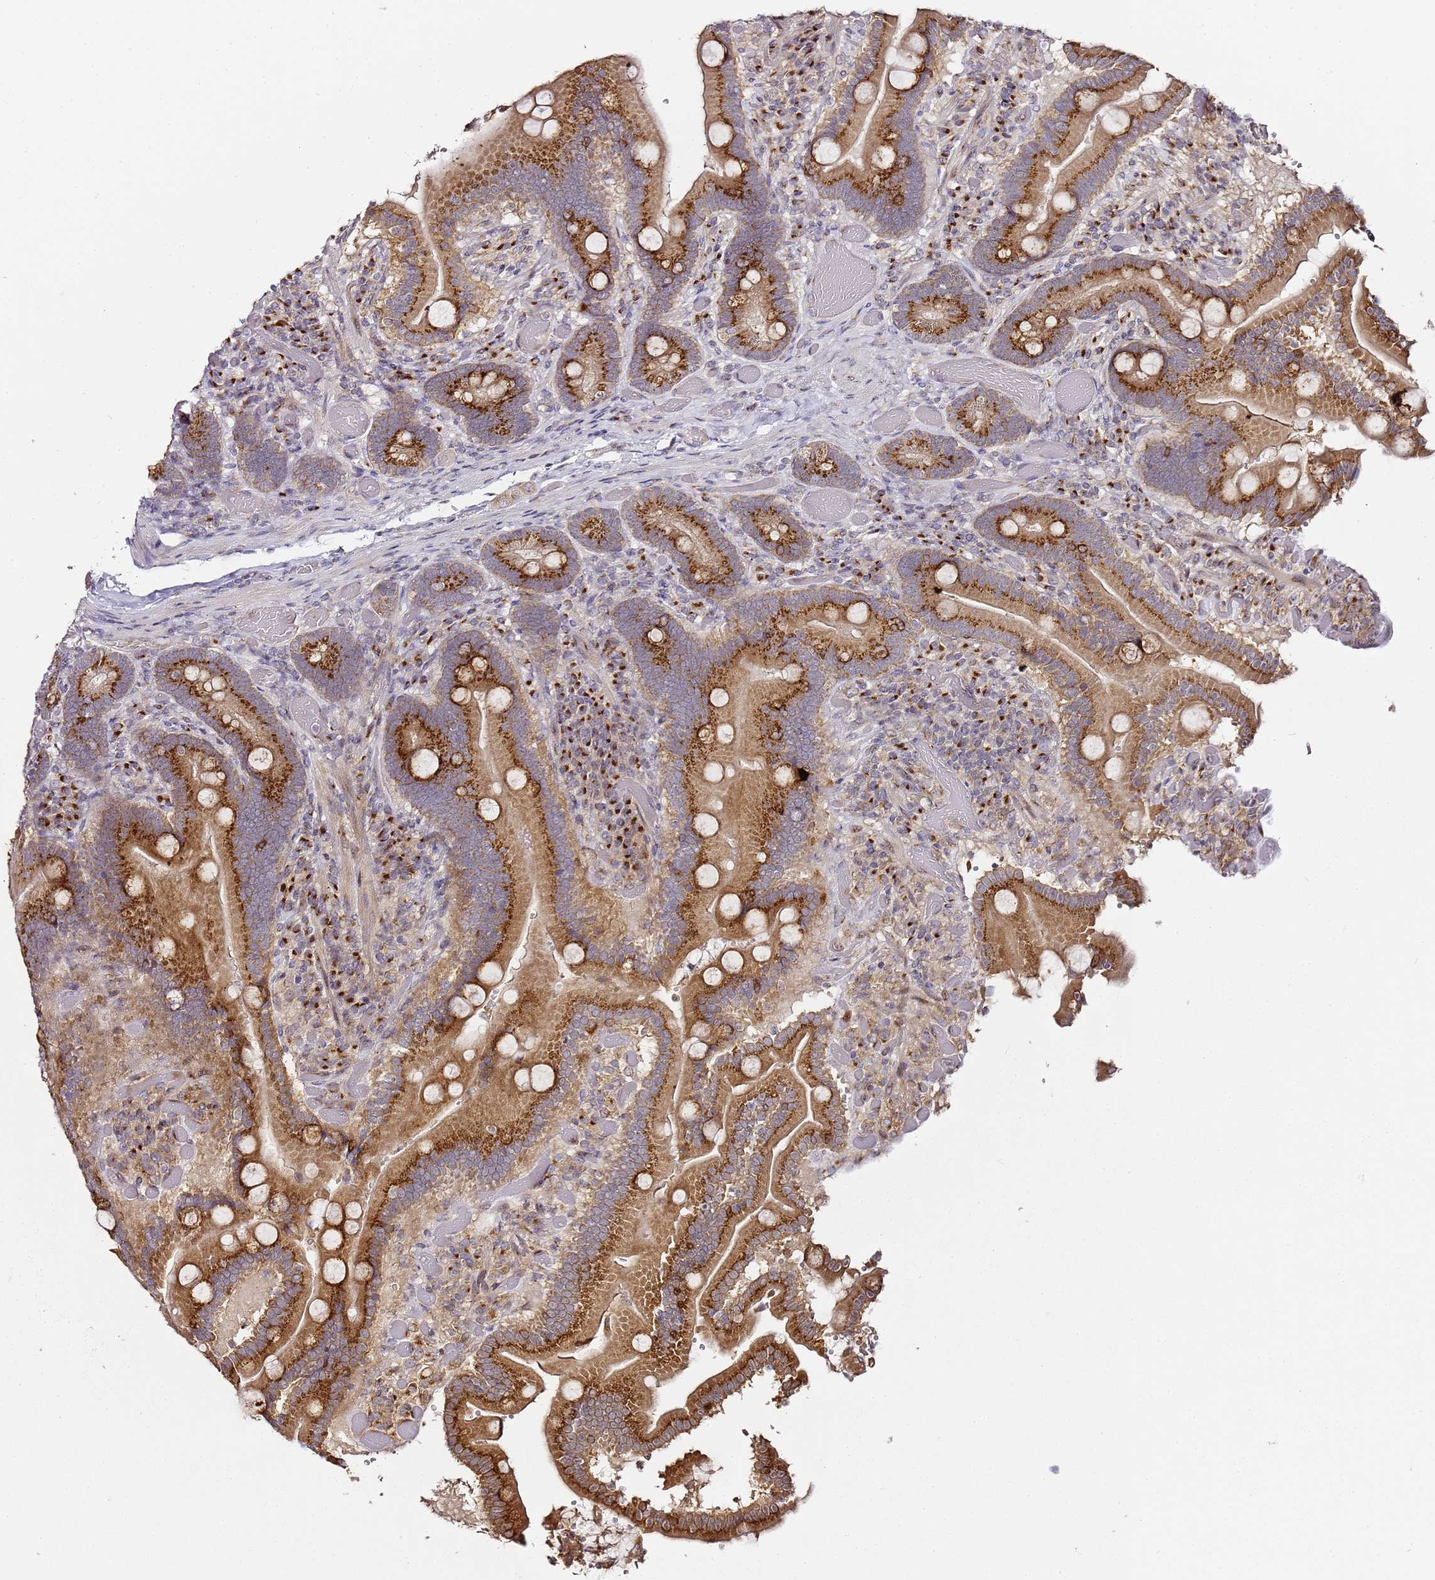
{"staining": {"intensity": "moderate", "quantity": ">75%", "location": "cytoplasmic/membranous"}, "tissue": "duodenum", "cell_type": "Glandular cells", "image_type": "normal", "snomed": [{"axis": "morphology", "description": "Normal tissue, NOS"}, {"axis": "topography", "description": "Duodenum"}], "caption": "This image displays unremarkable duodenum stained with immunohistochemistry (IHC) to label a protein in brown. The cytoplasmic/membranous of glandular cells show moderate positivity for the protein. Nuclei are counter-stained blue.", "gene": "MRPL49", "patient": {"sex": "female", "age": 62}}